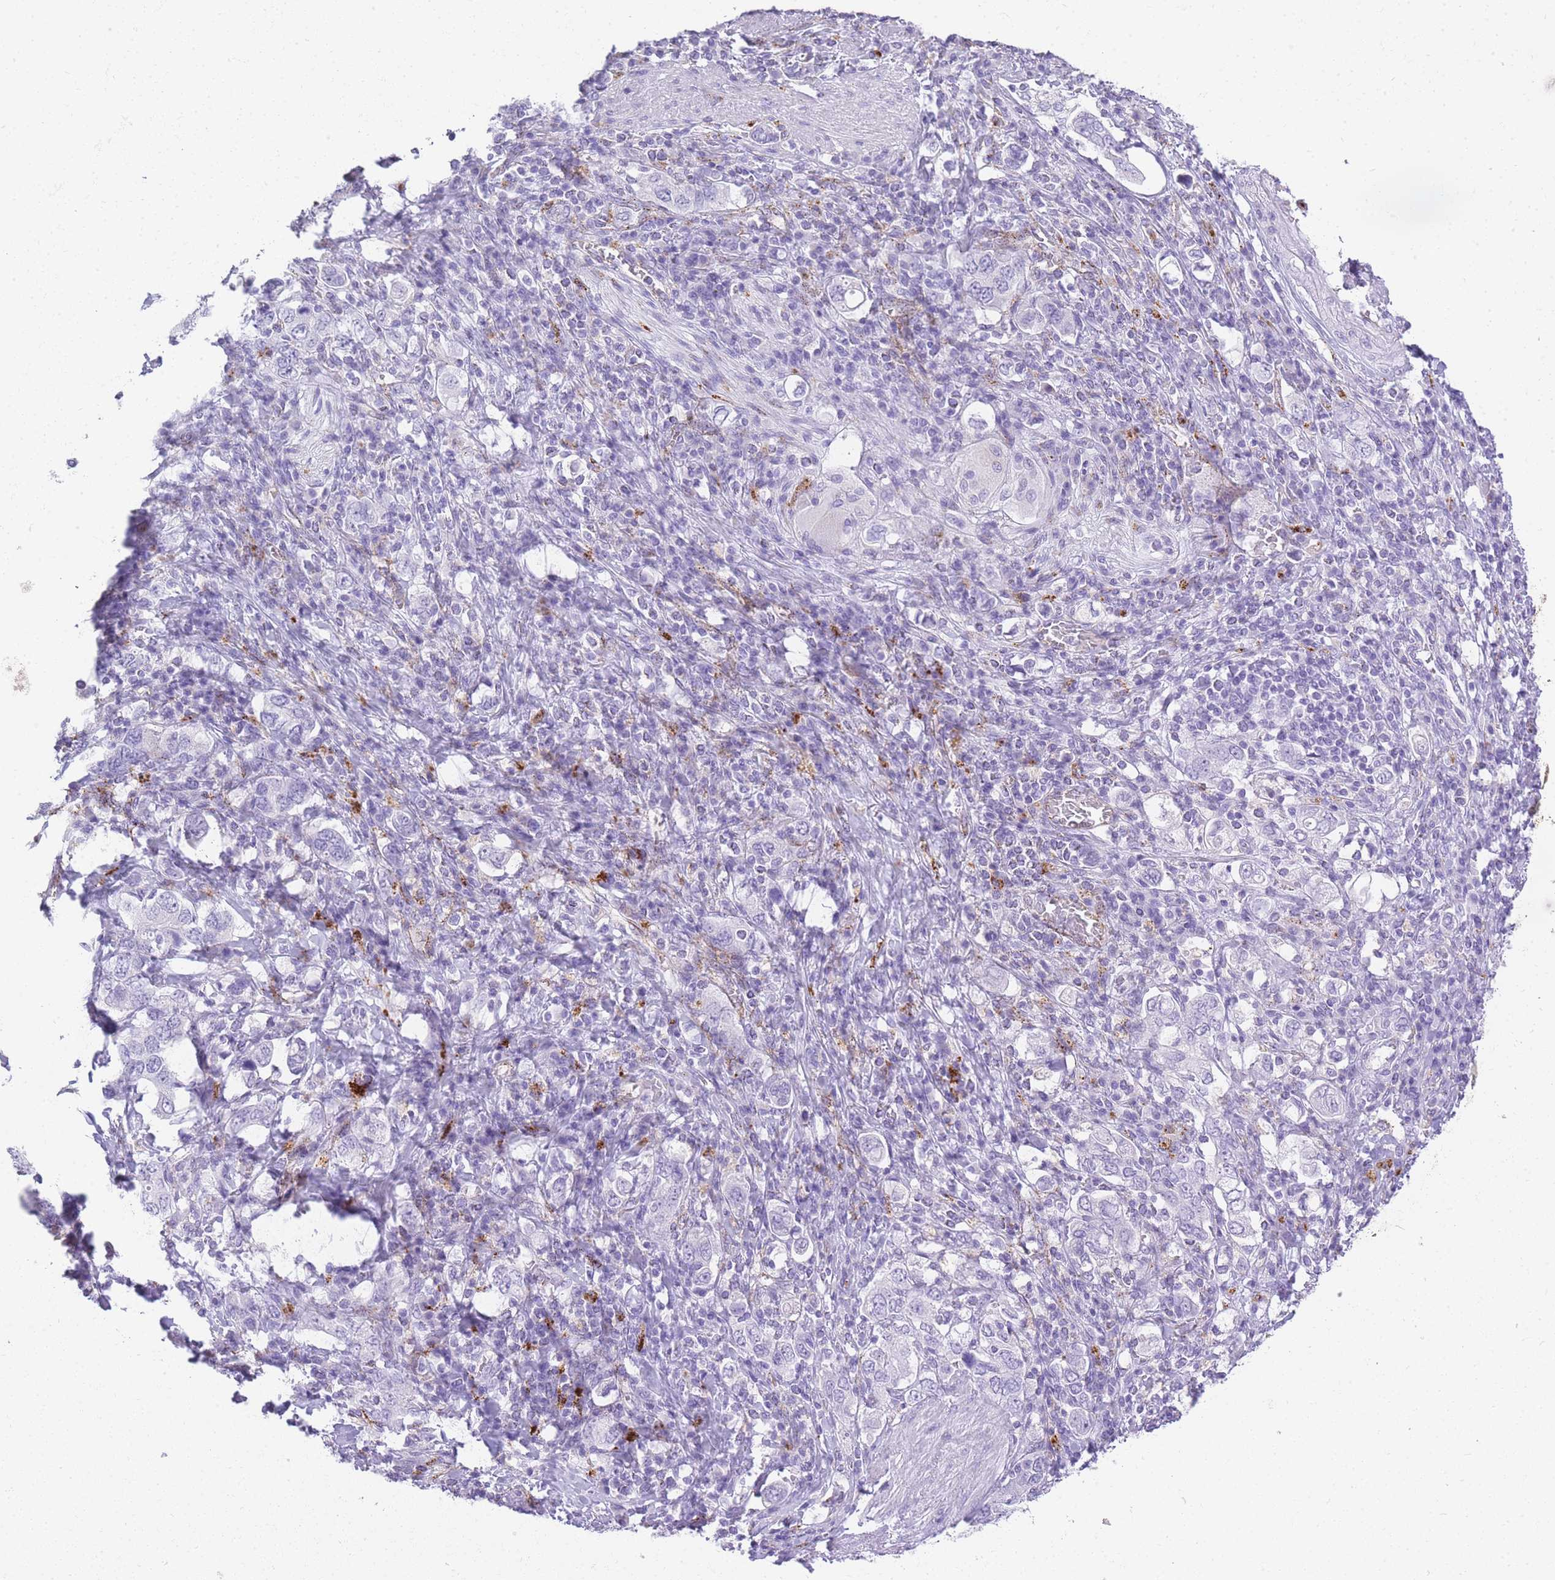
{"staining": {"intensity": "negative", "quantity": "none", "location": "none"}, "tissue": "stomach cancer", "cell_type": "Tumor cells", "image_type": "cancer", "snomed": [{"axis": "morphology", "description": "Adenocarcinoma, NOS"}, {"axis": "topography", "description": "Stomach, upper"}, {"axis": "topography", "description": "Stomach"}], "caption": "The histopathology image displays no significant staining in tumor cells of stomach cancer (adenocarcinoma).", "gene": "RHO", "patient": {"sex": "male", "age": 62}}